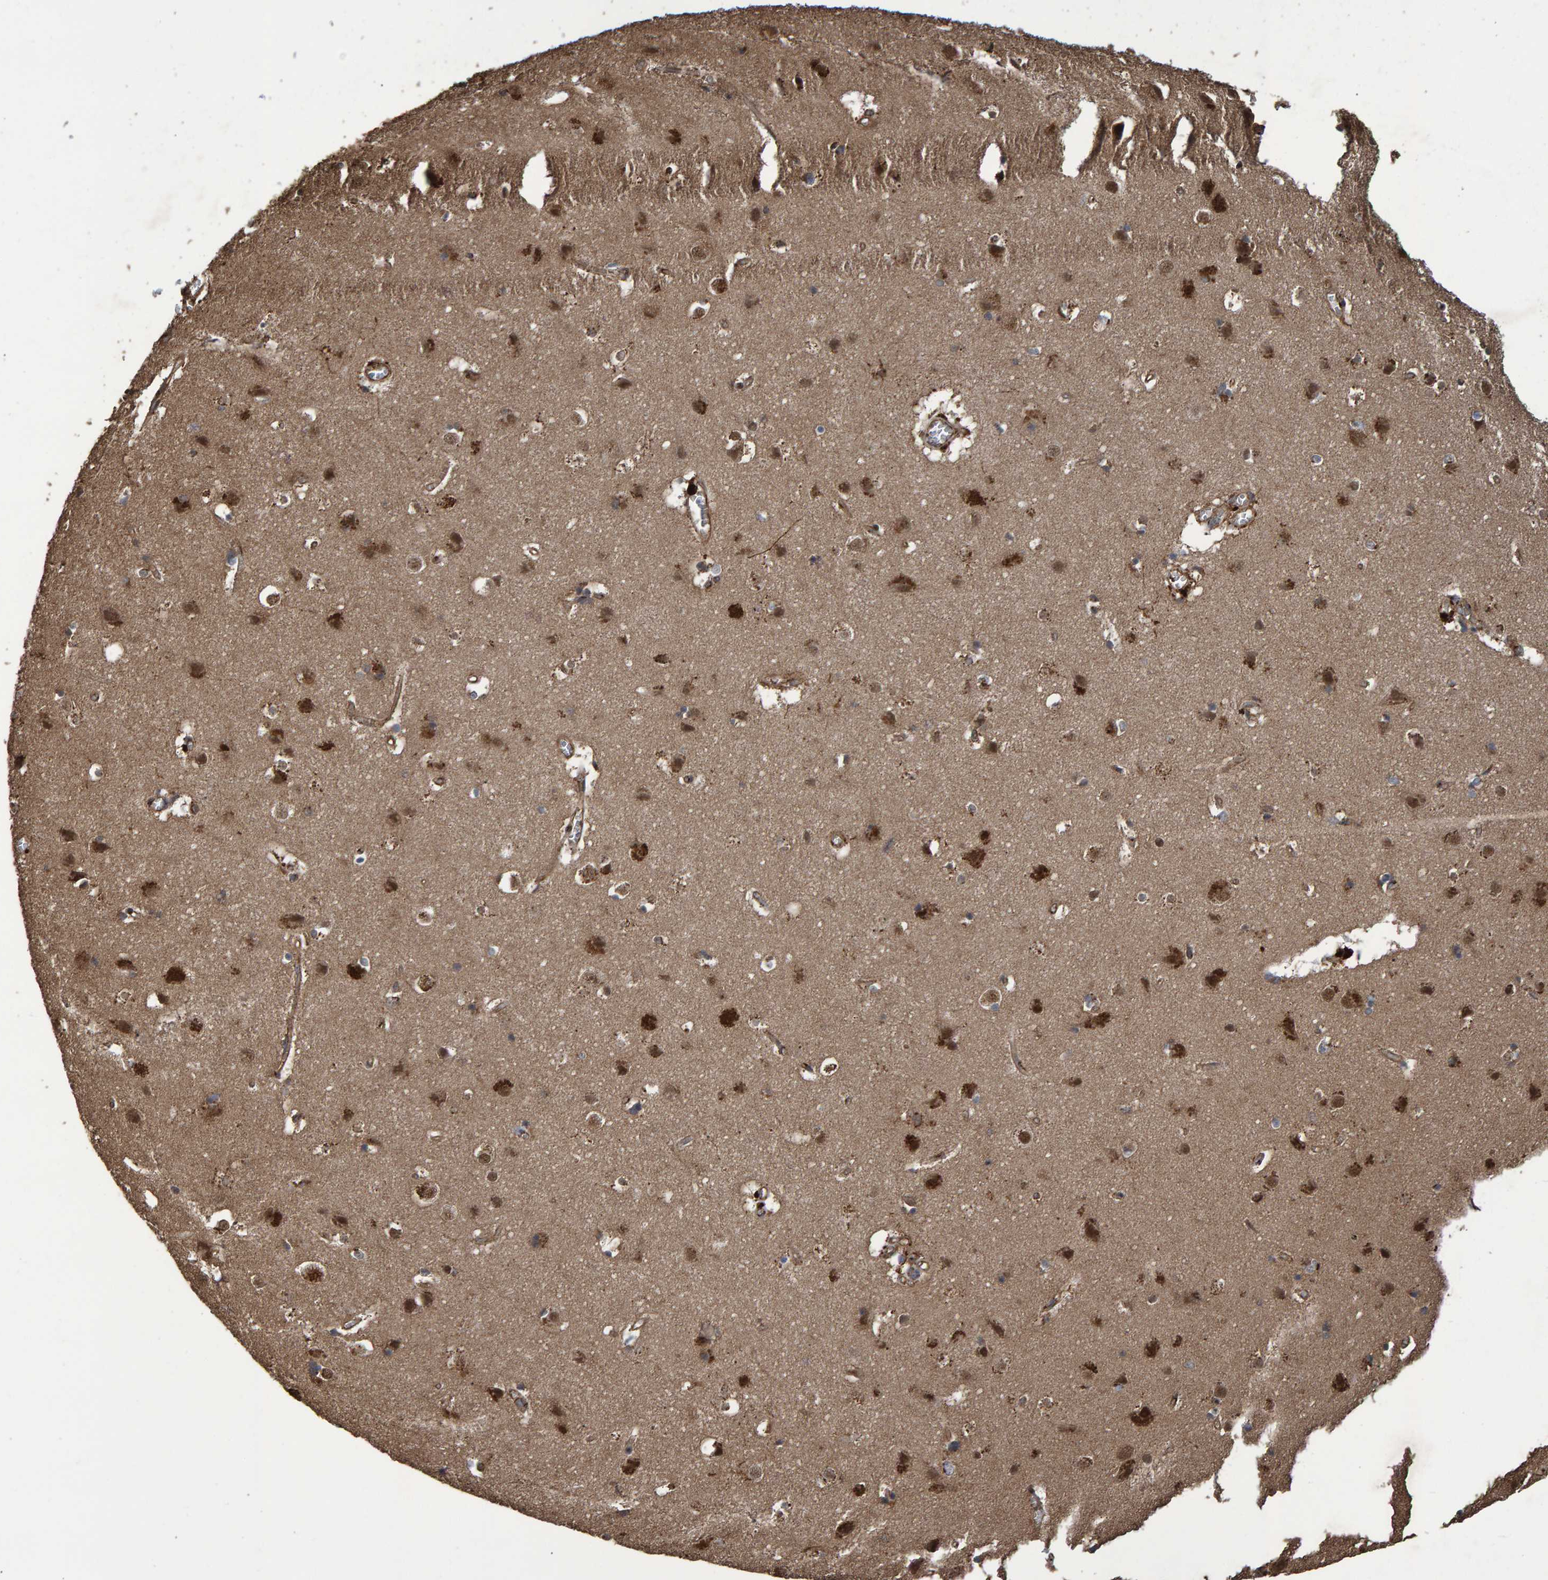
{"staining": {"intensity": "moderate", "quantity": ">75%", "location": "cytoplasmic/membranous"}, "tissue": "cerebral cortex", "cell_type": "Endothelial cells", "image_type": "normal", "snomed": [{"axis": "morphology", "description": "Normal tissue, NOS"}, {"axis": "topography", "description": "Cerebral cortex"}], "caption": "Endothelial cells reveal medium levels of moderate cytoplasmic/membranous staining in about >75% of cells in normal human cerebral cortex. The protein is stained brown, and the nuclei are stained in blue (DAB IHC with brightfield microscopy, high magnification).", "gene": "TRIM68", "patient": {"sex": "male", "age": 54}}